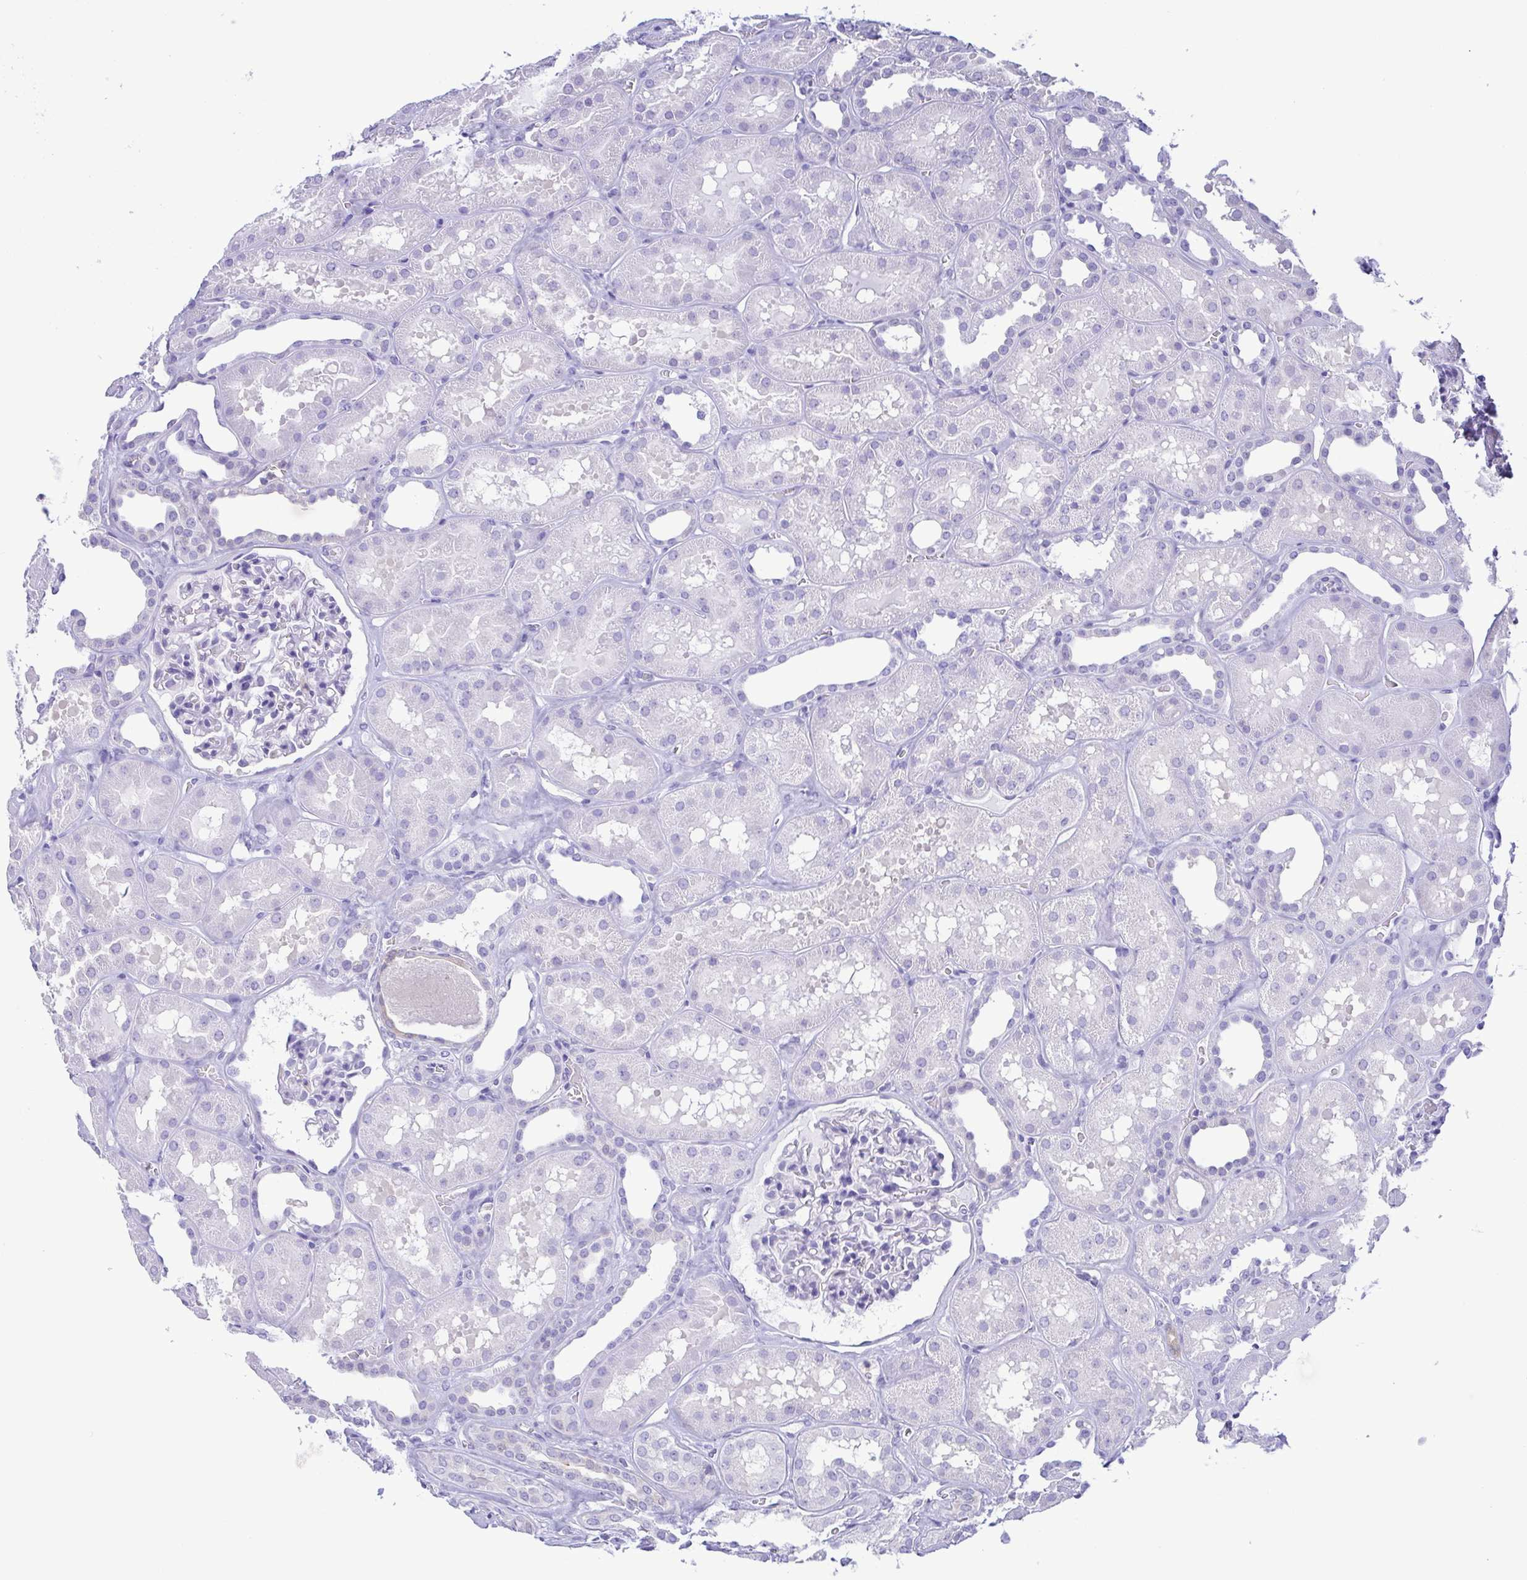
{"staining": {"intensity": "negative", "quantity": "none", "location": "none"}, "tissue": "kidney", "cell_type": "Cells in glomeruli", "image_type": "normal", "snomed": [{"axis": "morphology", "description": "Normal tissue, NOS"}, {"axis": "topography", "description": "Kidney"}], "caption": "IHC histopathology image of benign kidney: kidney stained with DAB (3,3'-diaminobenzidine) reveals no significant protein expression in cells in glomeruli. The staining was performed using DAB (3,3'-diaminobenzidine) to visualize the protein expression in brown, while the nuclei were stained in blue with hematoxylin (Magnification: 20x).", "gene": "LDHC", "patient": {"sex": "female", "age": 41}}